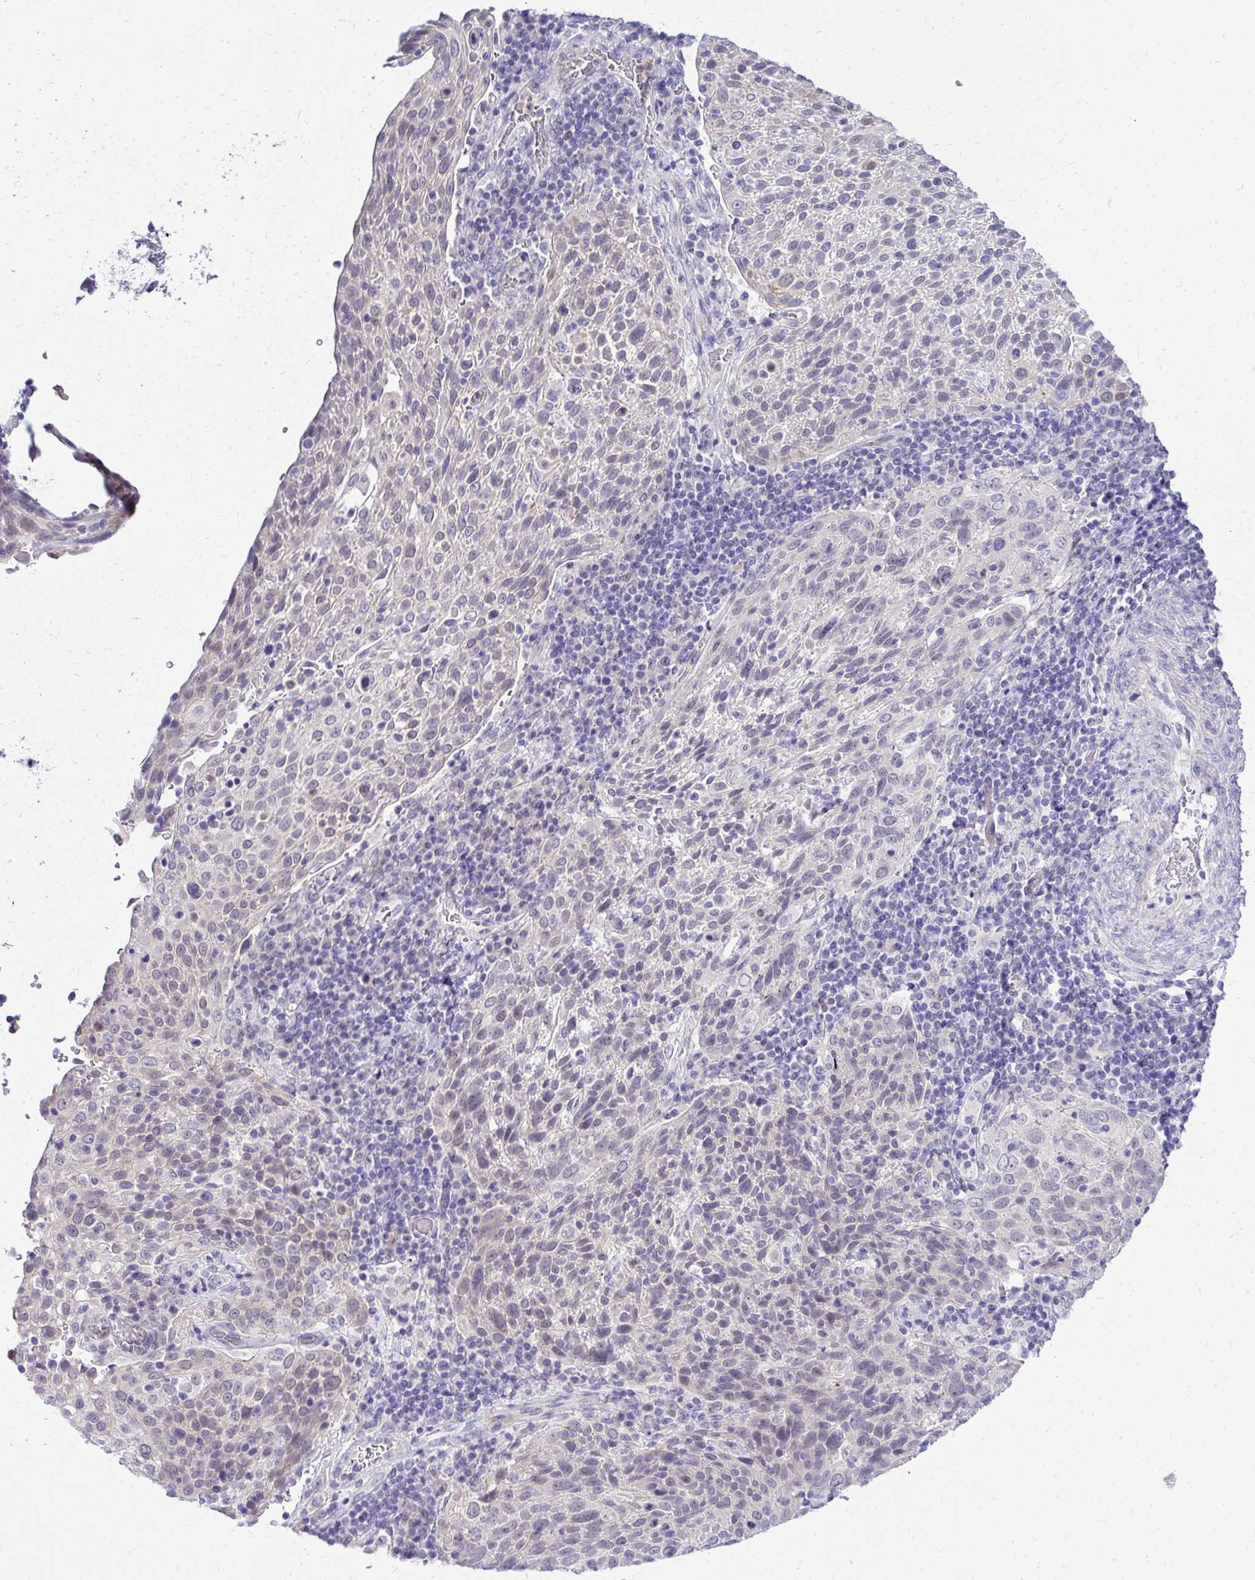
{"staining": {"intensity": "negative", "quantity": "none", "location": "none"}, "tissue": "cervical cancer", "cell_type": "Tumor cells", "image_type": "cancer", "snomed": [{"axis": "morphology", "description": "Squamous cell carcinoma, NOS"}, {"axis": "topography", "description": "Cervix"}], "caption": "A high-resolution photomicrograph shows immunohistochemistry staining of squamous cell carcinoma (cervical), which reveals no significant positivity in tumor cells.", "gene": "ZSWIM9", "patient": {"sex": "female", "age": 61}}